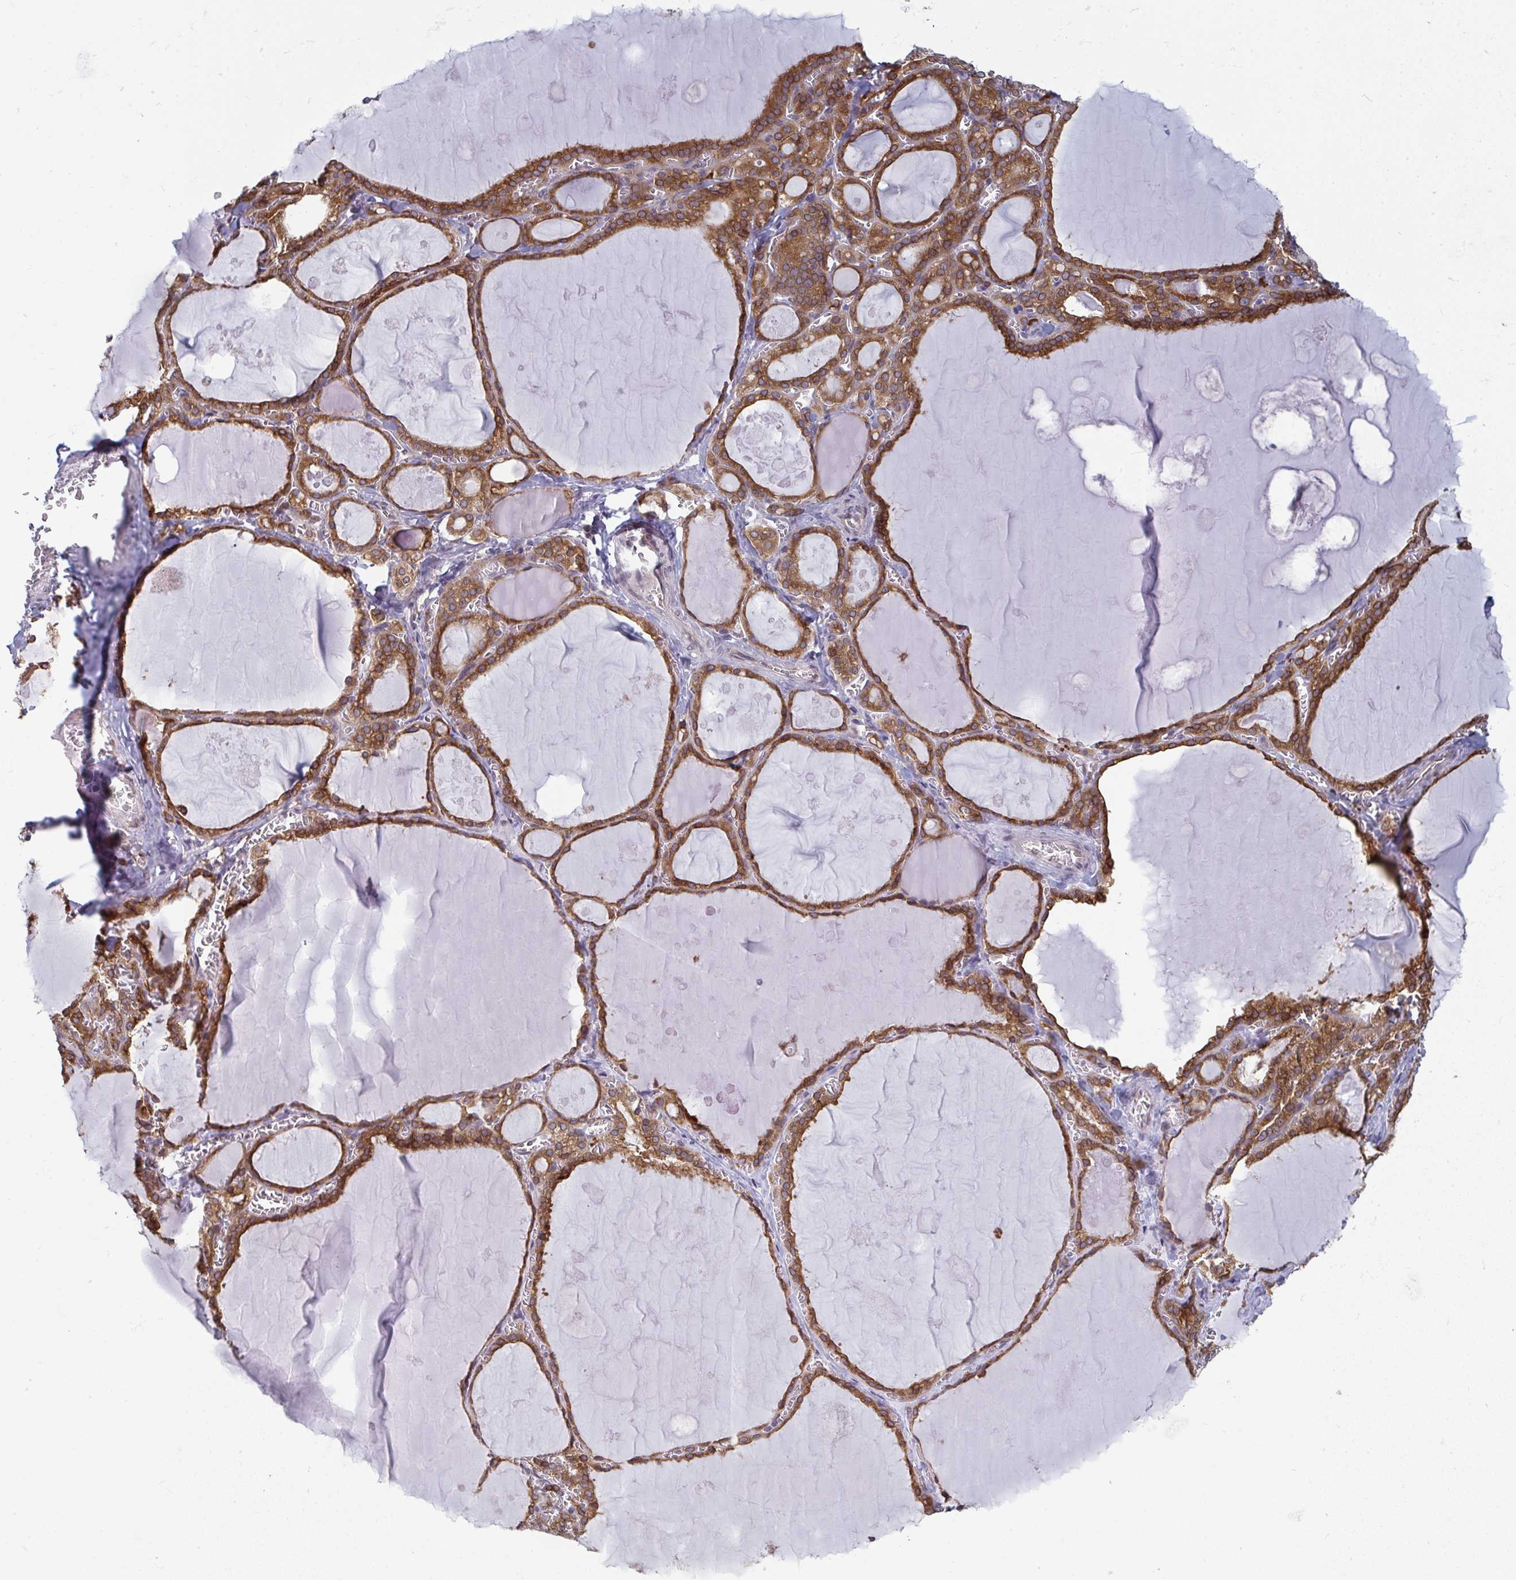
{"staining": {"intensity": "strong", "quantity": ">75%", "location": "cytoplasmic/membranous"}, "tissue": "thyroid gland", "cell_type": "Glandular cells", "image_type": "normal", "snomed": [{"axis": "morphology", "description": "Normal tissue, NOS"}, {"axis": "topography", "description": "Thyroid gland"}], "caption": "This micrograph displays unremarkable thyroid gland stained with immunohistochemistry to label a protein in brown. The cytoplasmic/membranous of glandular cells show strong positivity for the protein. Nuclei are counter-stained blue.", "gene": "LYSMD4", "patient": {"sex": "male", "age": 56}}